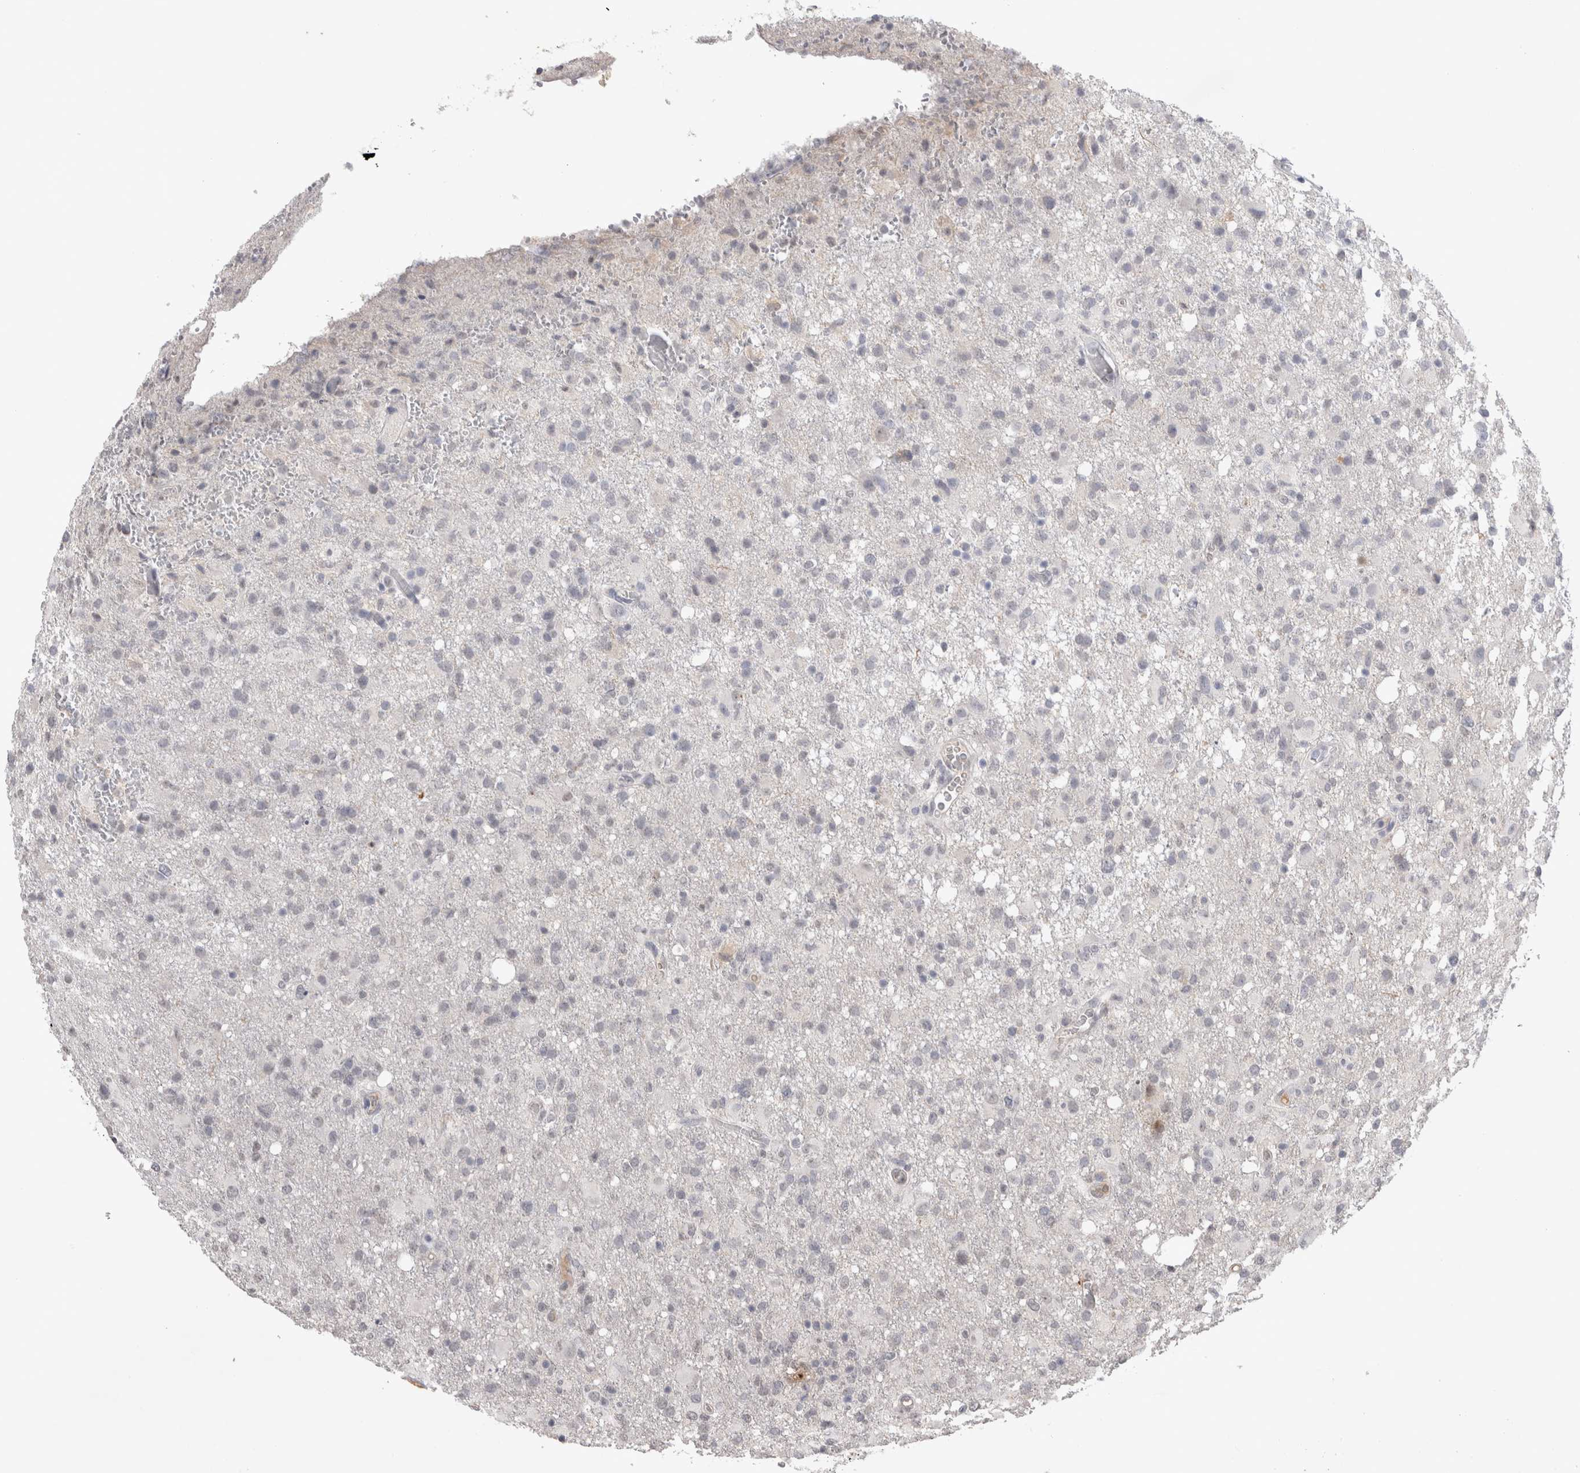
{"staining": {"intensity": "negative", "quantity": "none", "location": "none"}, "tissue": "glioma", "cell_type": "Tumor cells", "image_type": "cancer", "snomed": [{"axis": "morphology", "description": "Glioma, malignant, High grade"}, {"axis": "topography", "description": "Brain"}], "caption": "This photomicrograph is of high-grade glioma (malignant) stained with immunohistochemistry (IHC) to label a protein in brown with the nuclei are counter-stained blue. There is no positivity in tumor cells.", "gene": "CDH13", "patient": {"sex": "female", "age": 57}}